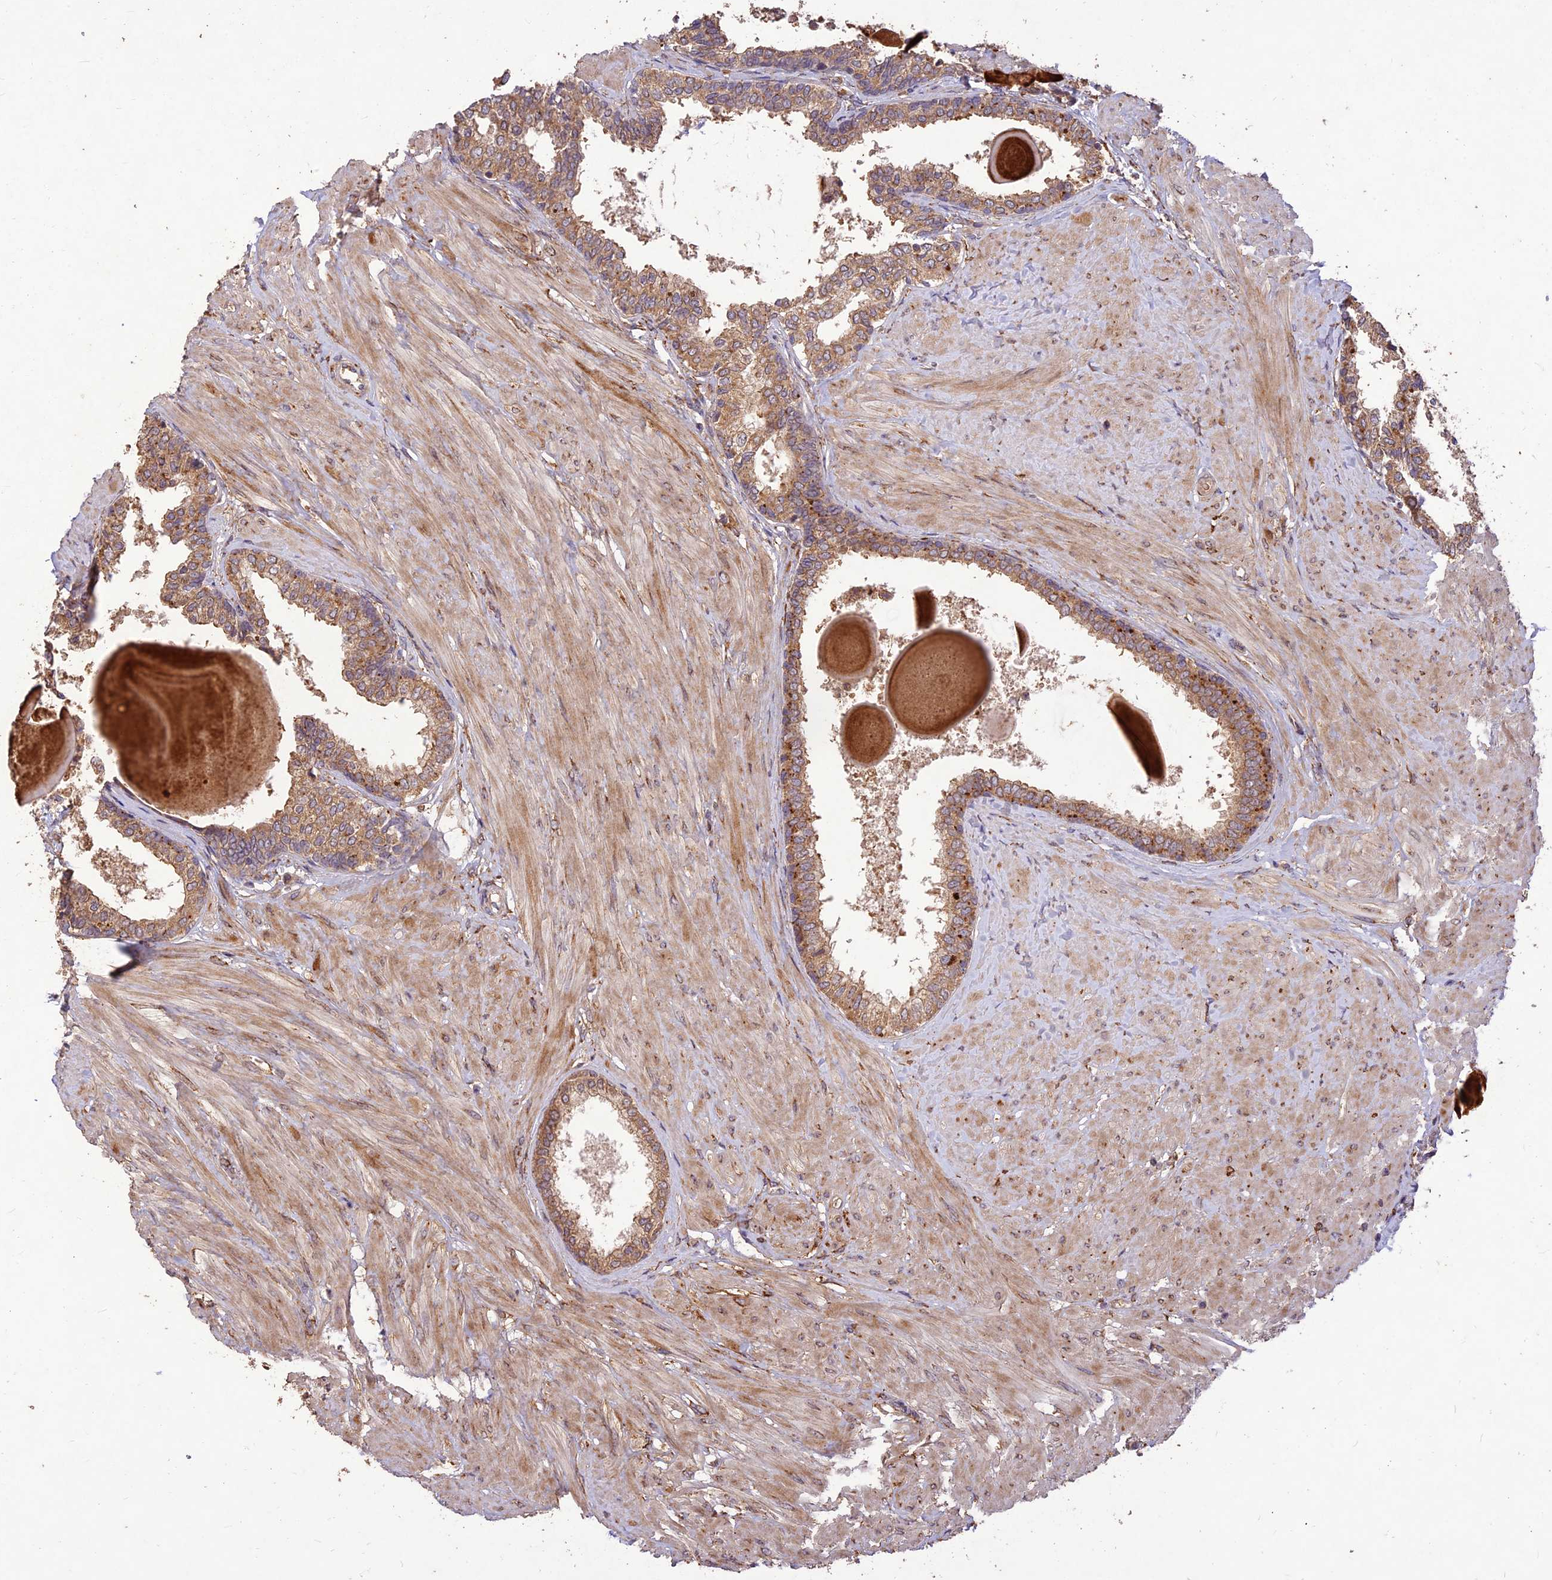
{"staining": {"intensity": "moderate", "quantity": "<25%", "location": "cytoplasmic/membranous"}, "tissue": "prostate", "cell_type": "Glandular cells", "image_type": "normal", "snomed": [{"axis": "morphology", "description": "Normal tissue, NOS"}, {"axis": "topography", "description": "Prostate"}], "caption": "Unremarkable prostate displays moderate cytoplasmic/membranous expression in about <25% of glandular cells (DAB (3,3'-diaminobenzidine) IHC with brightfield microscopy, high magnification)..", "gene": "PPP1R11", "patient": {"sex": "male", "age": 48}}